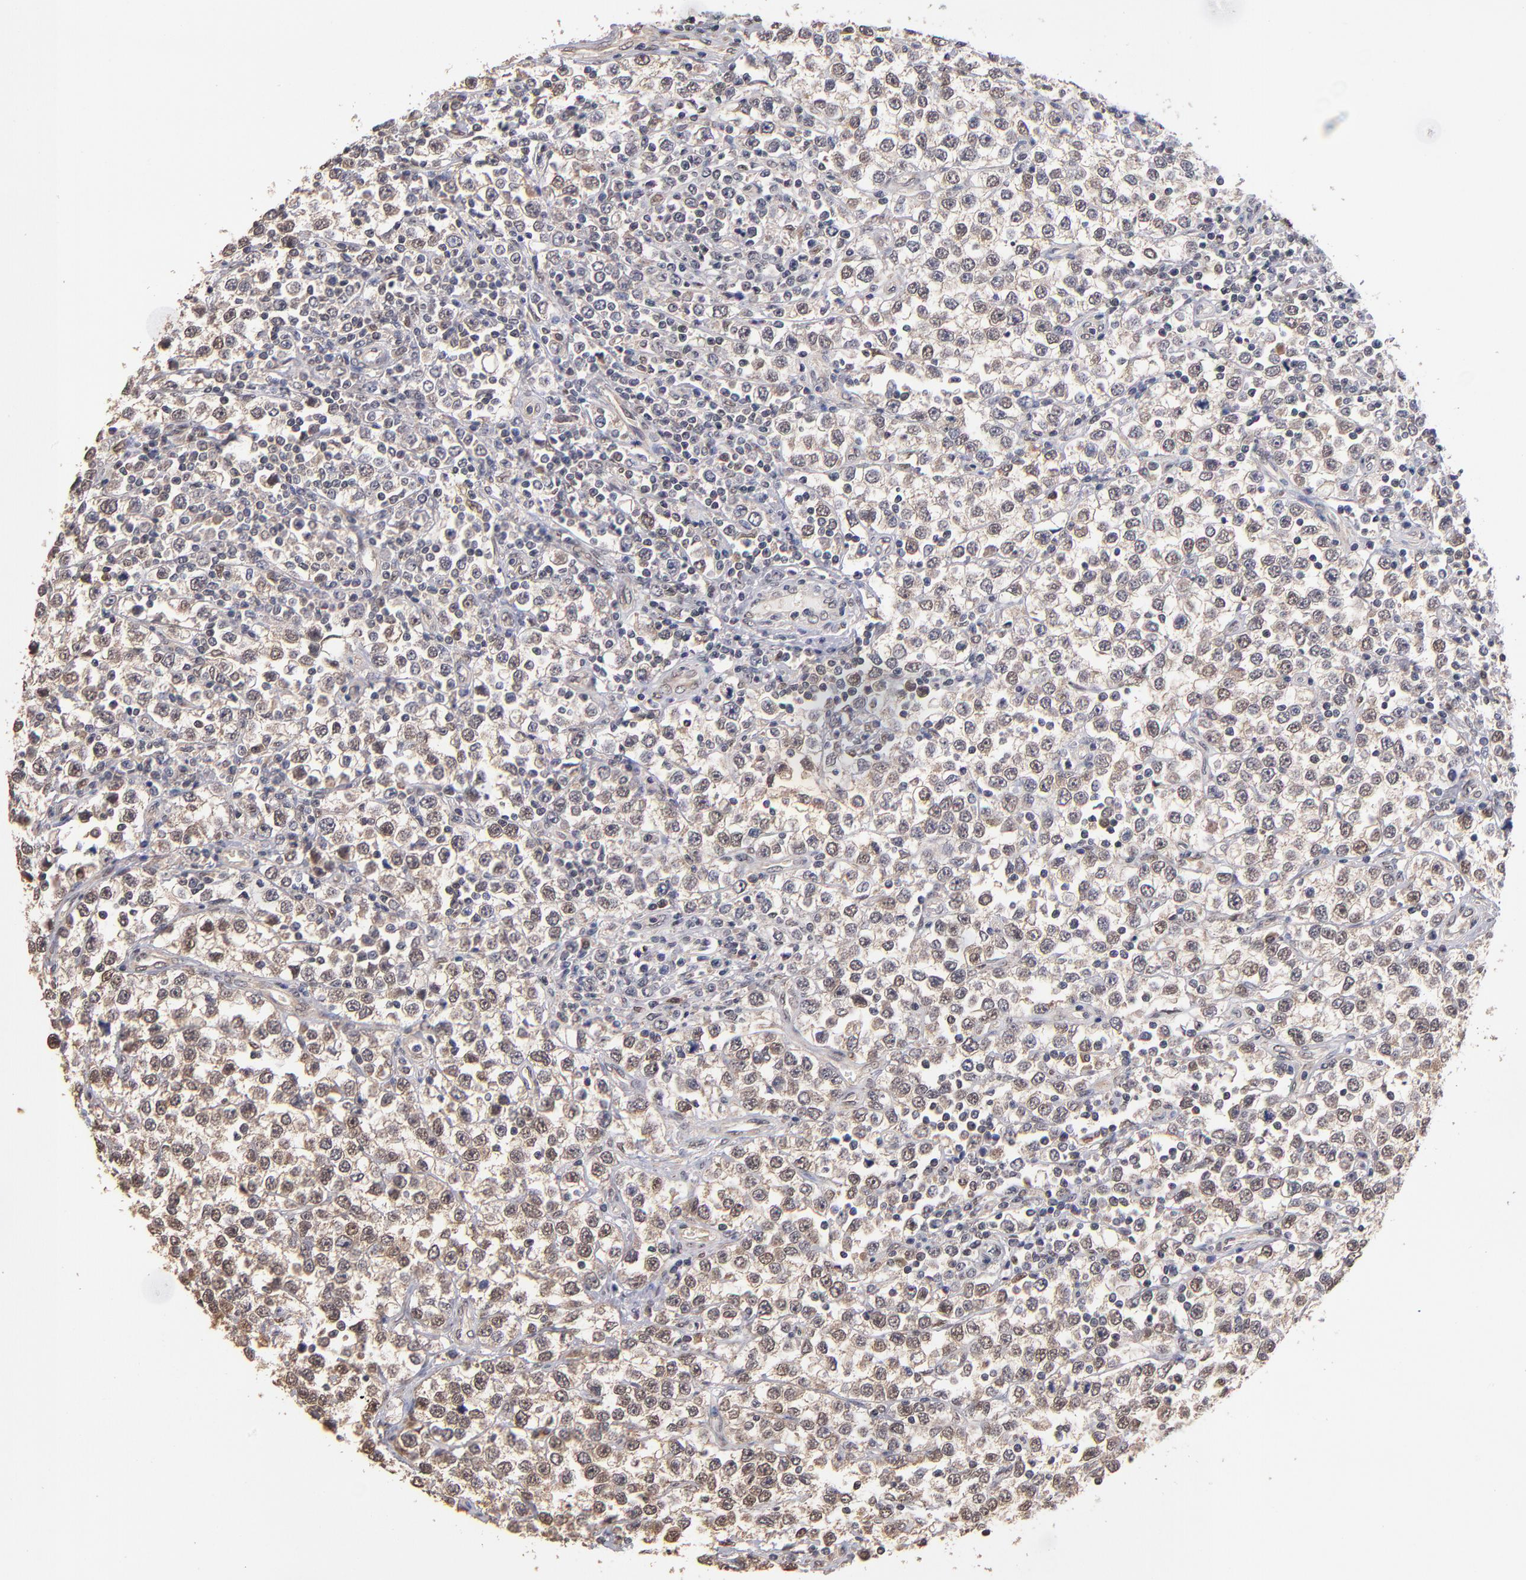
{"staining": {"intensity": "weak", "quantity": "25%-75%", "location": "cytoplasmic/membranous"}, "tissue": "testis cancer", "cell_type": "Tumor cells", "image_type": "cancer", "snomed": [{"axis": "morphology", "description": "Seminoma, NOS"}, {"axis": "topography", "description": "Testis"}], "caption": "Testis seminoma tissue demonstrates weak cytoplasmic/membranous staining in about 25%-75% of tumor cells", "gene": "PSMD10", "patient": {"sex": "male", "age": 25}}